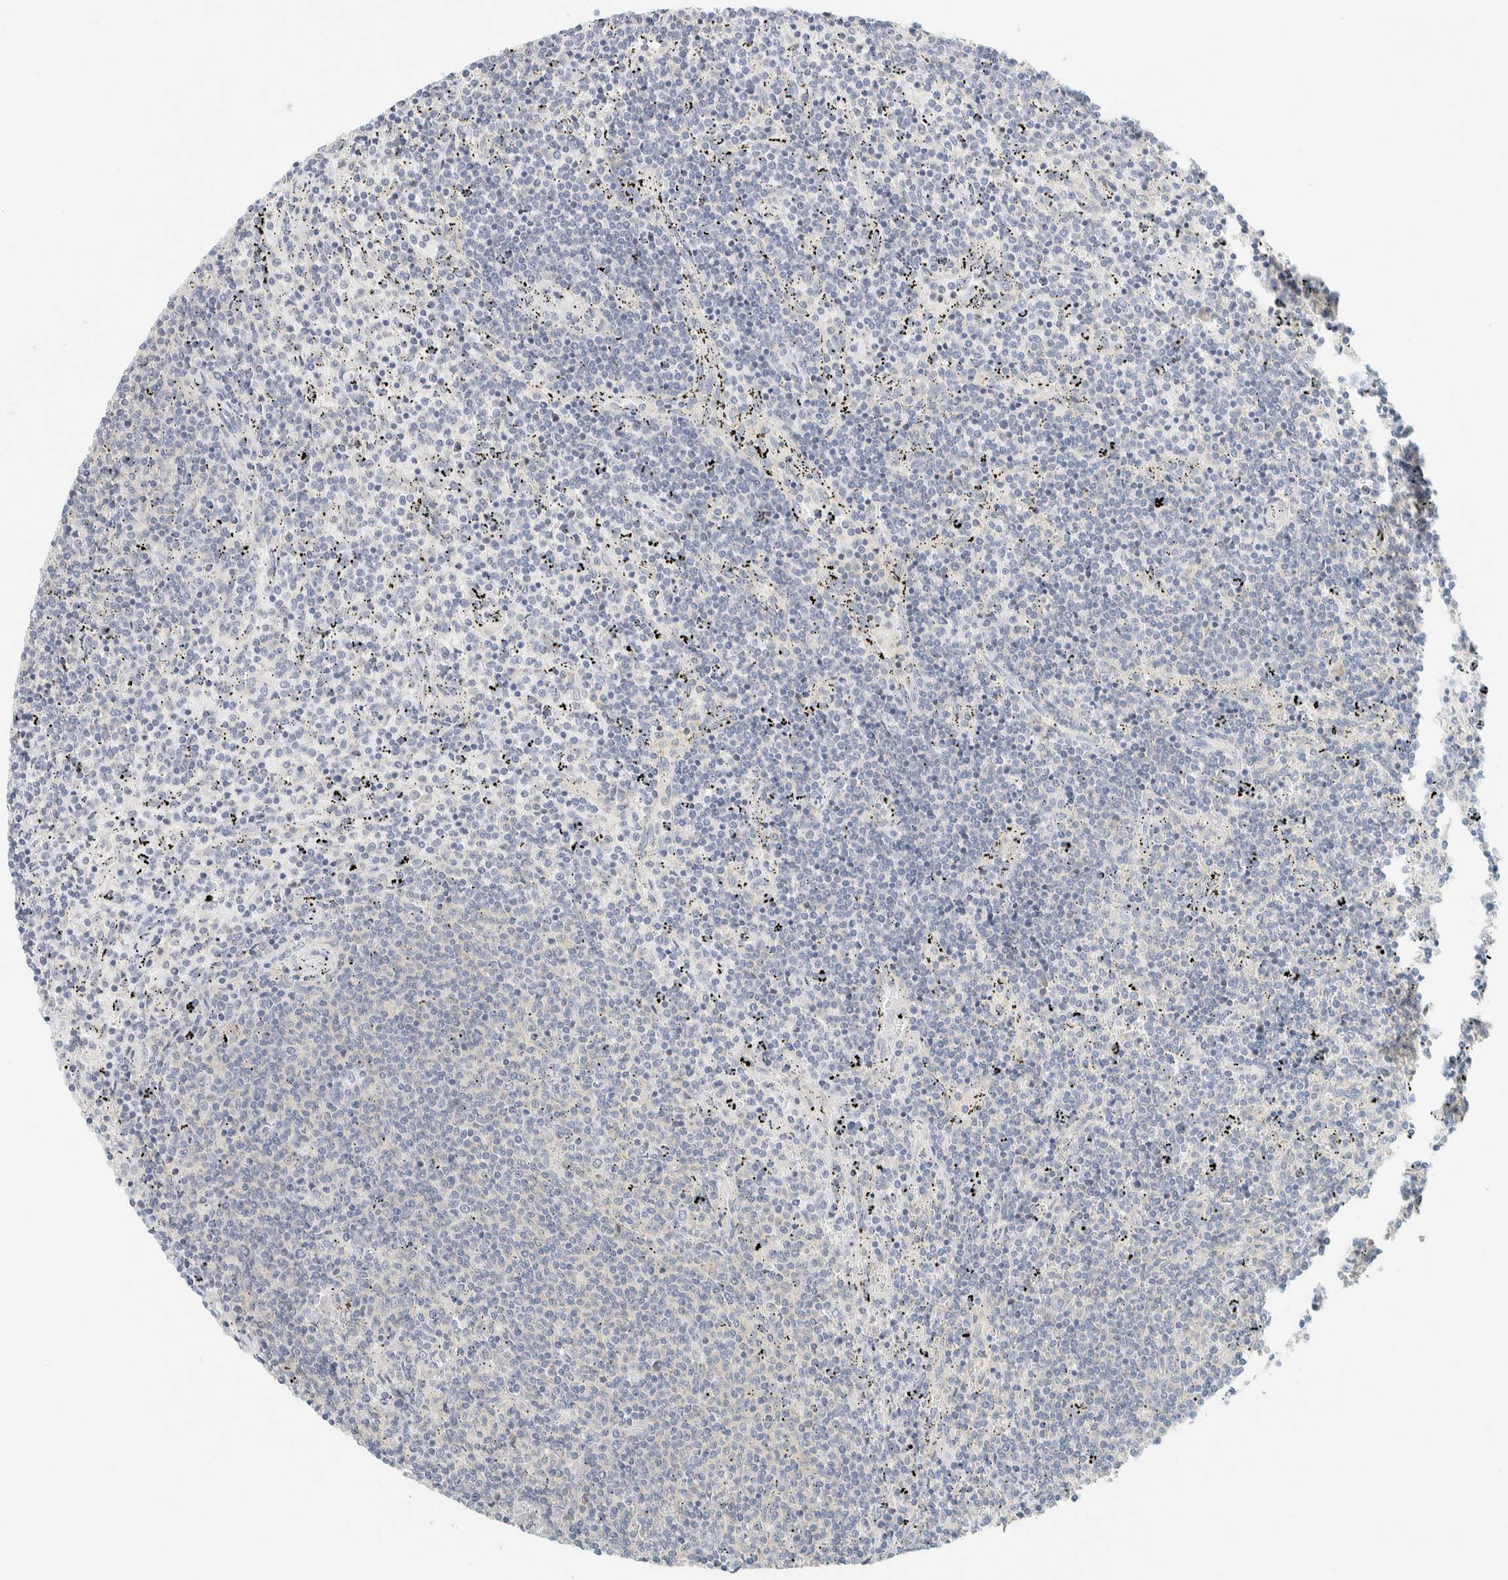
{"staining": {"intensity": "negative", "quantity": "none", "location": "none"}, "tissue": "lymphoma", "cell_type": "Tumor cells", "image_type": "cancer", "snomed": [{"axis": "morphology", "description": "Malignant lymphoma, non-Hodgkin's type, Low grade"}, {"axis": "topography", "description": "Spleen"}], "caption": "Immunohistochemical staining of low-grade malignant lymphoma, non-Hodgkin's type reveals no significant positivity in tumor cells.", "gene": "PTGES3L-AARSD1", "patient": {"sex": "female", "age": 50}}